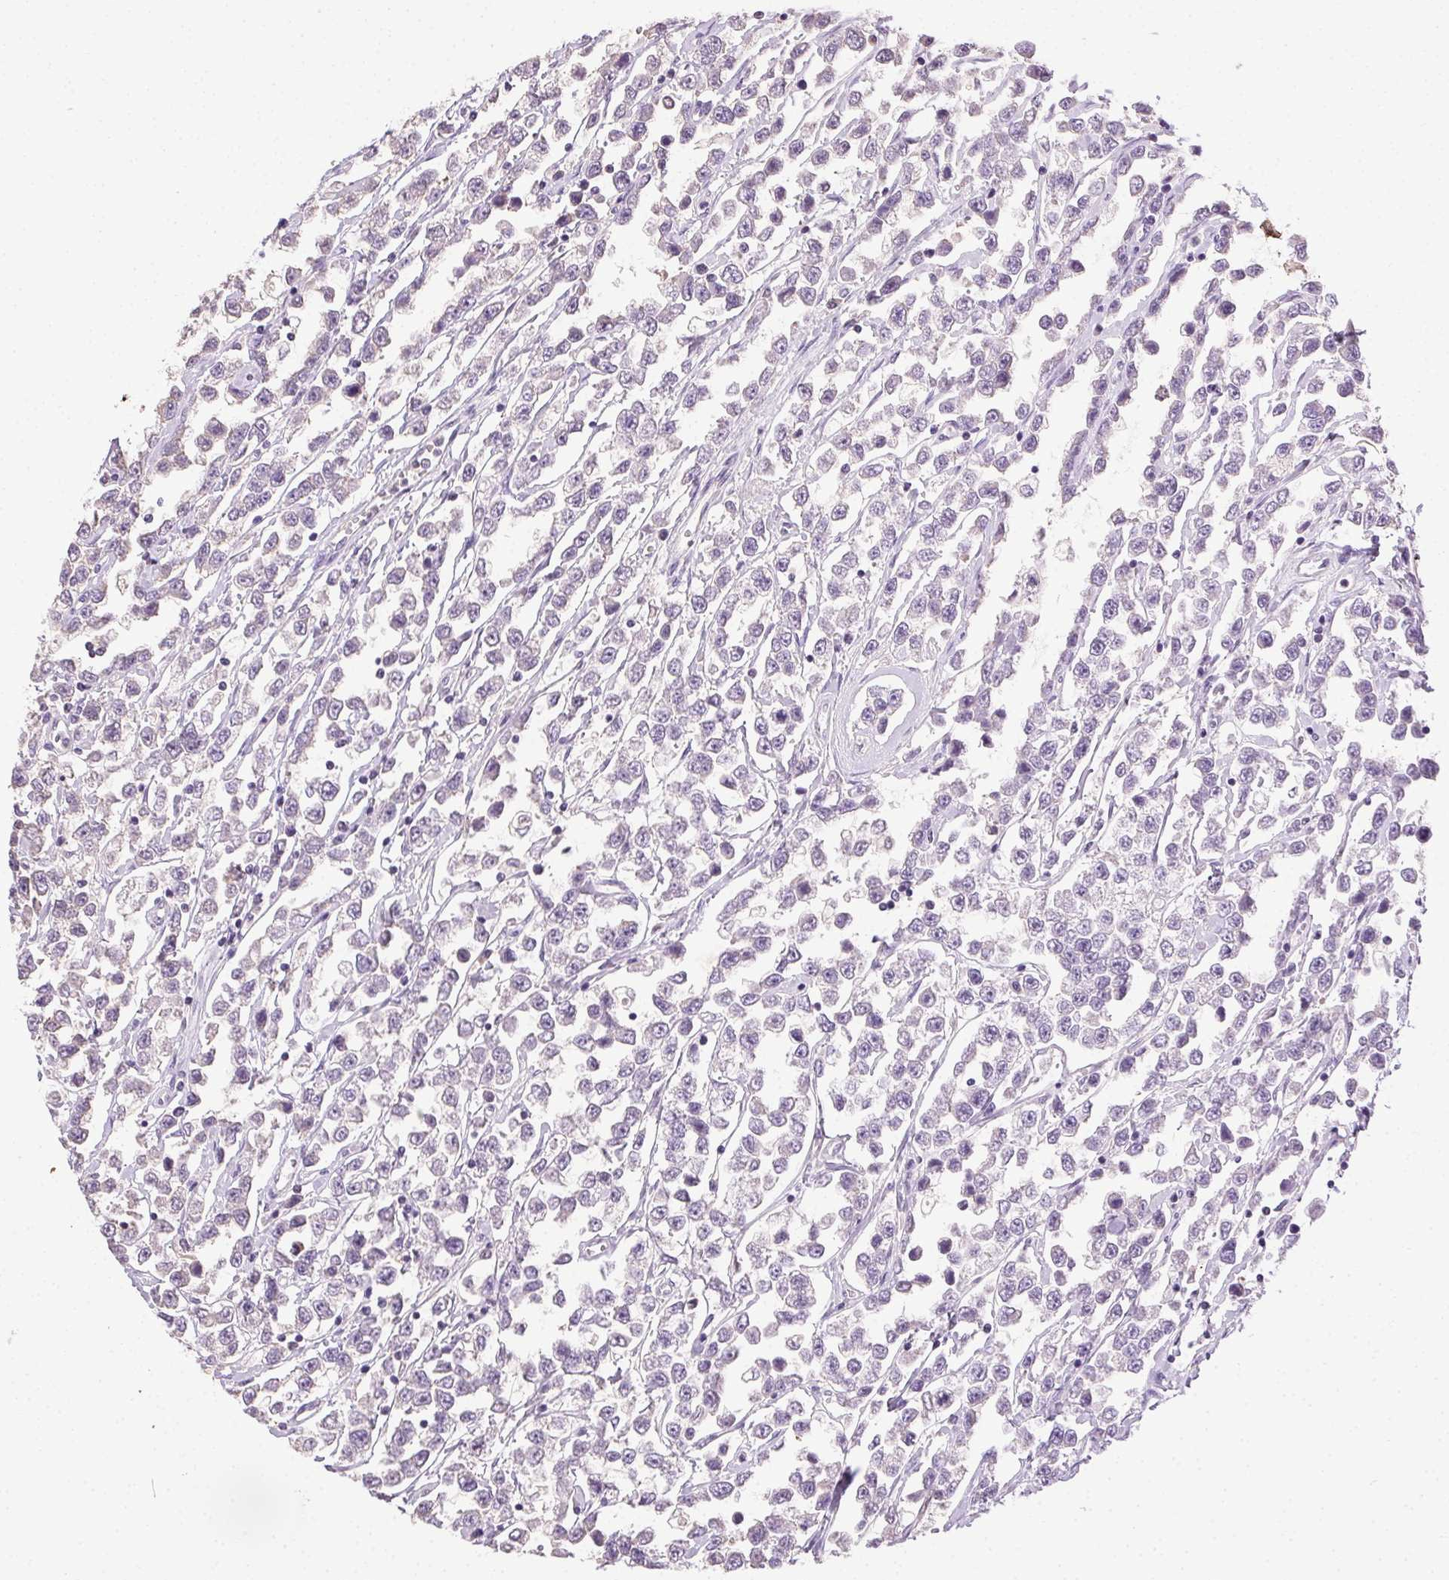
{"staining": {"intensity": "negative", "quantity": "none", "location": "none"}, "tissue": "testis cancer", "cell_type": "Tumor cells", "image_type": "cancer", "snomed": [{"axis": "morphology", "description": "Seminoma, NOS"}, {"axis": "topography", "description": "Testis"}], "caption": "DAB immunohistochemical staining of human testis seminoma demonstrates no significant staining in tumor cells.", "gene": "SYCE2", "patient": {"sex": "male", "age": 34}}